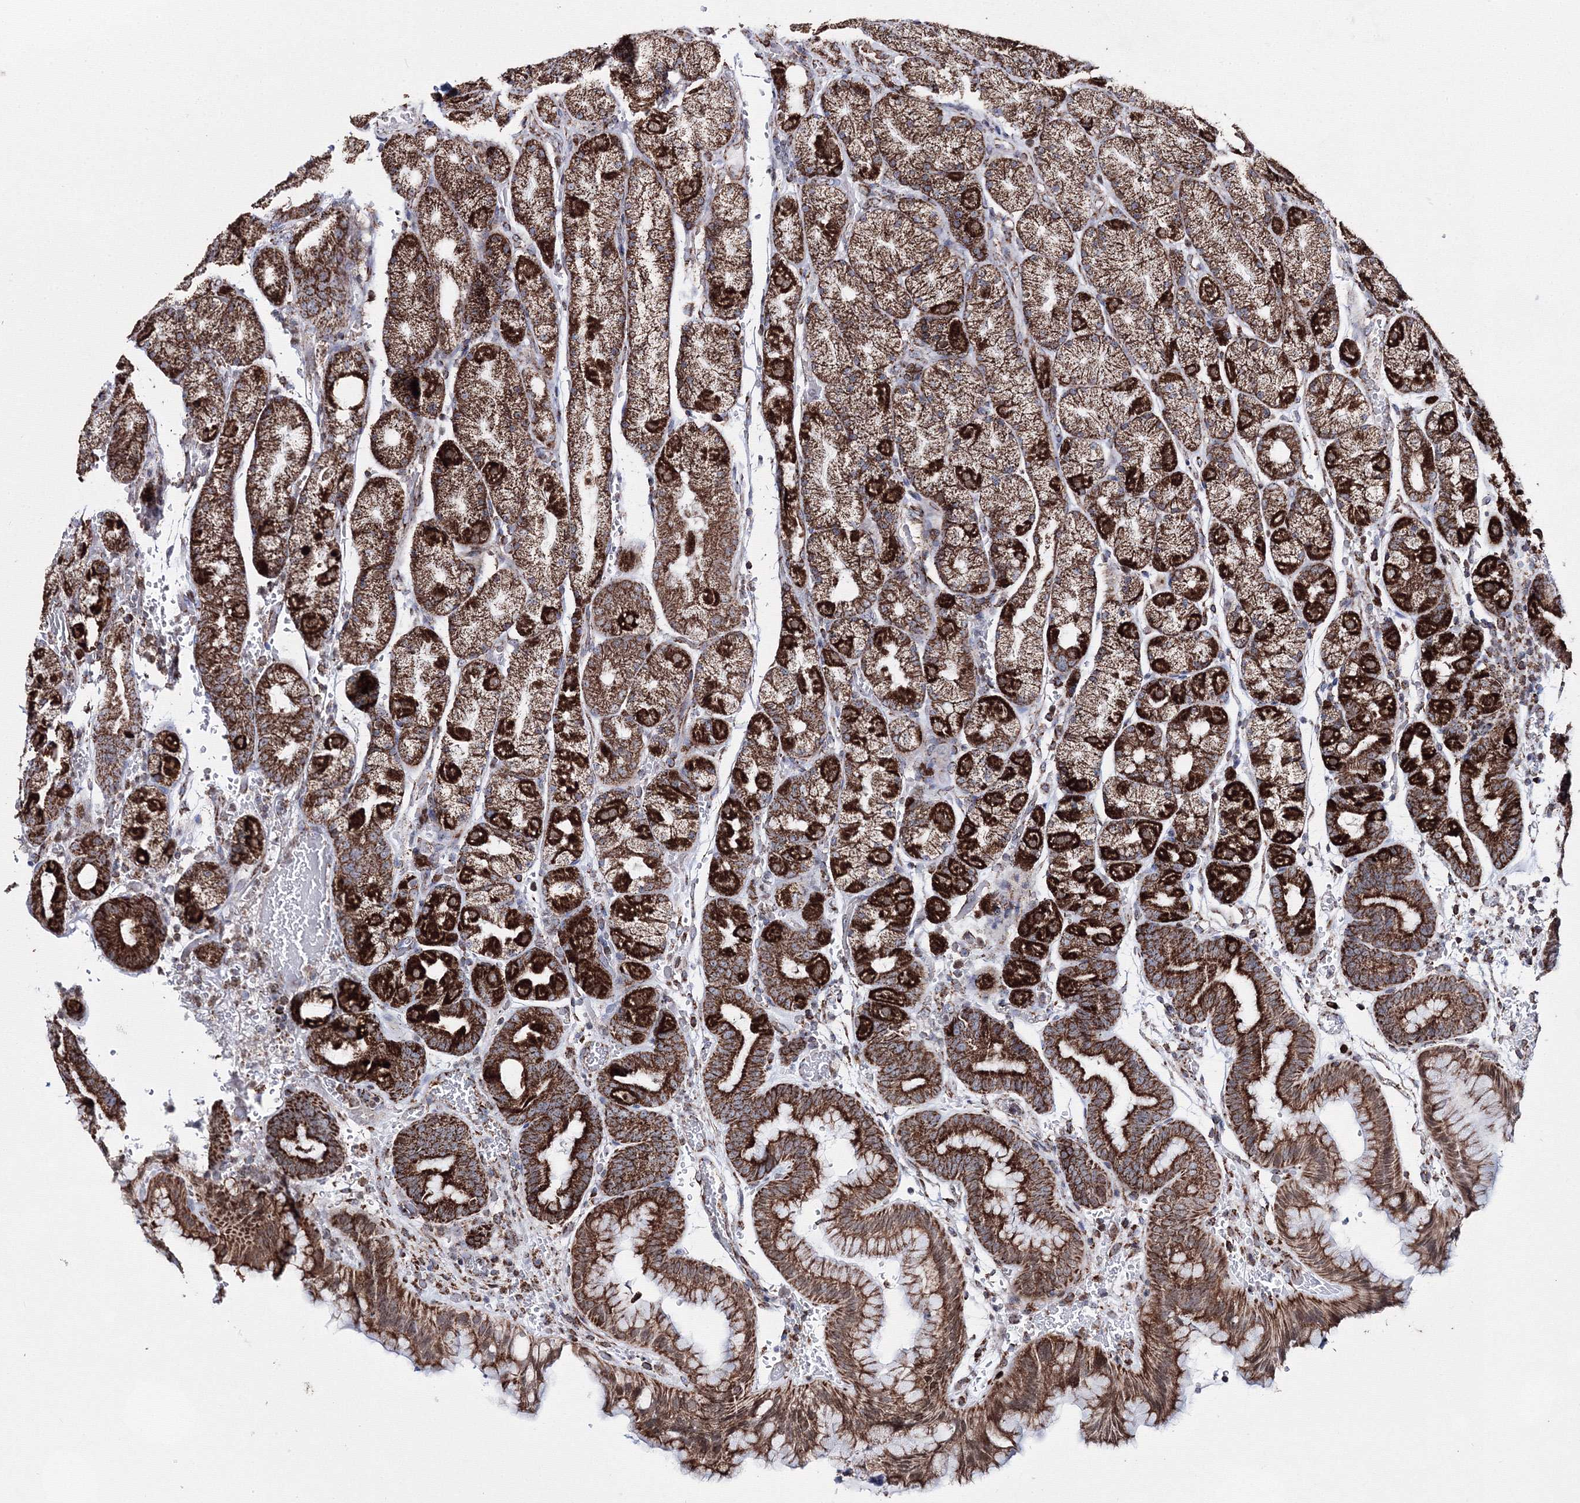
{"staining": {"intensity": "strong", "quantity": ">75%", "location": "cytoplasmic/membranous"}, "tissue": "stomach", "cell_type": "Glandular cells", "image_type": "normal", "snomed": [{"axis": "morphology", "description": "Normal tissue, NOS"}, {"axis": "morphology", "description": "Carcinoid, malignant, NOS"}, {"axis": "topography", "description": "Stomach, upper"}], "caption": "Stomach stained for a protein shows strong cytoplasmic/membranous positivity in glandular cells.", "gene": "HADHB", "patient": {"sex": "male", "age": 39}}